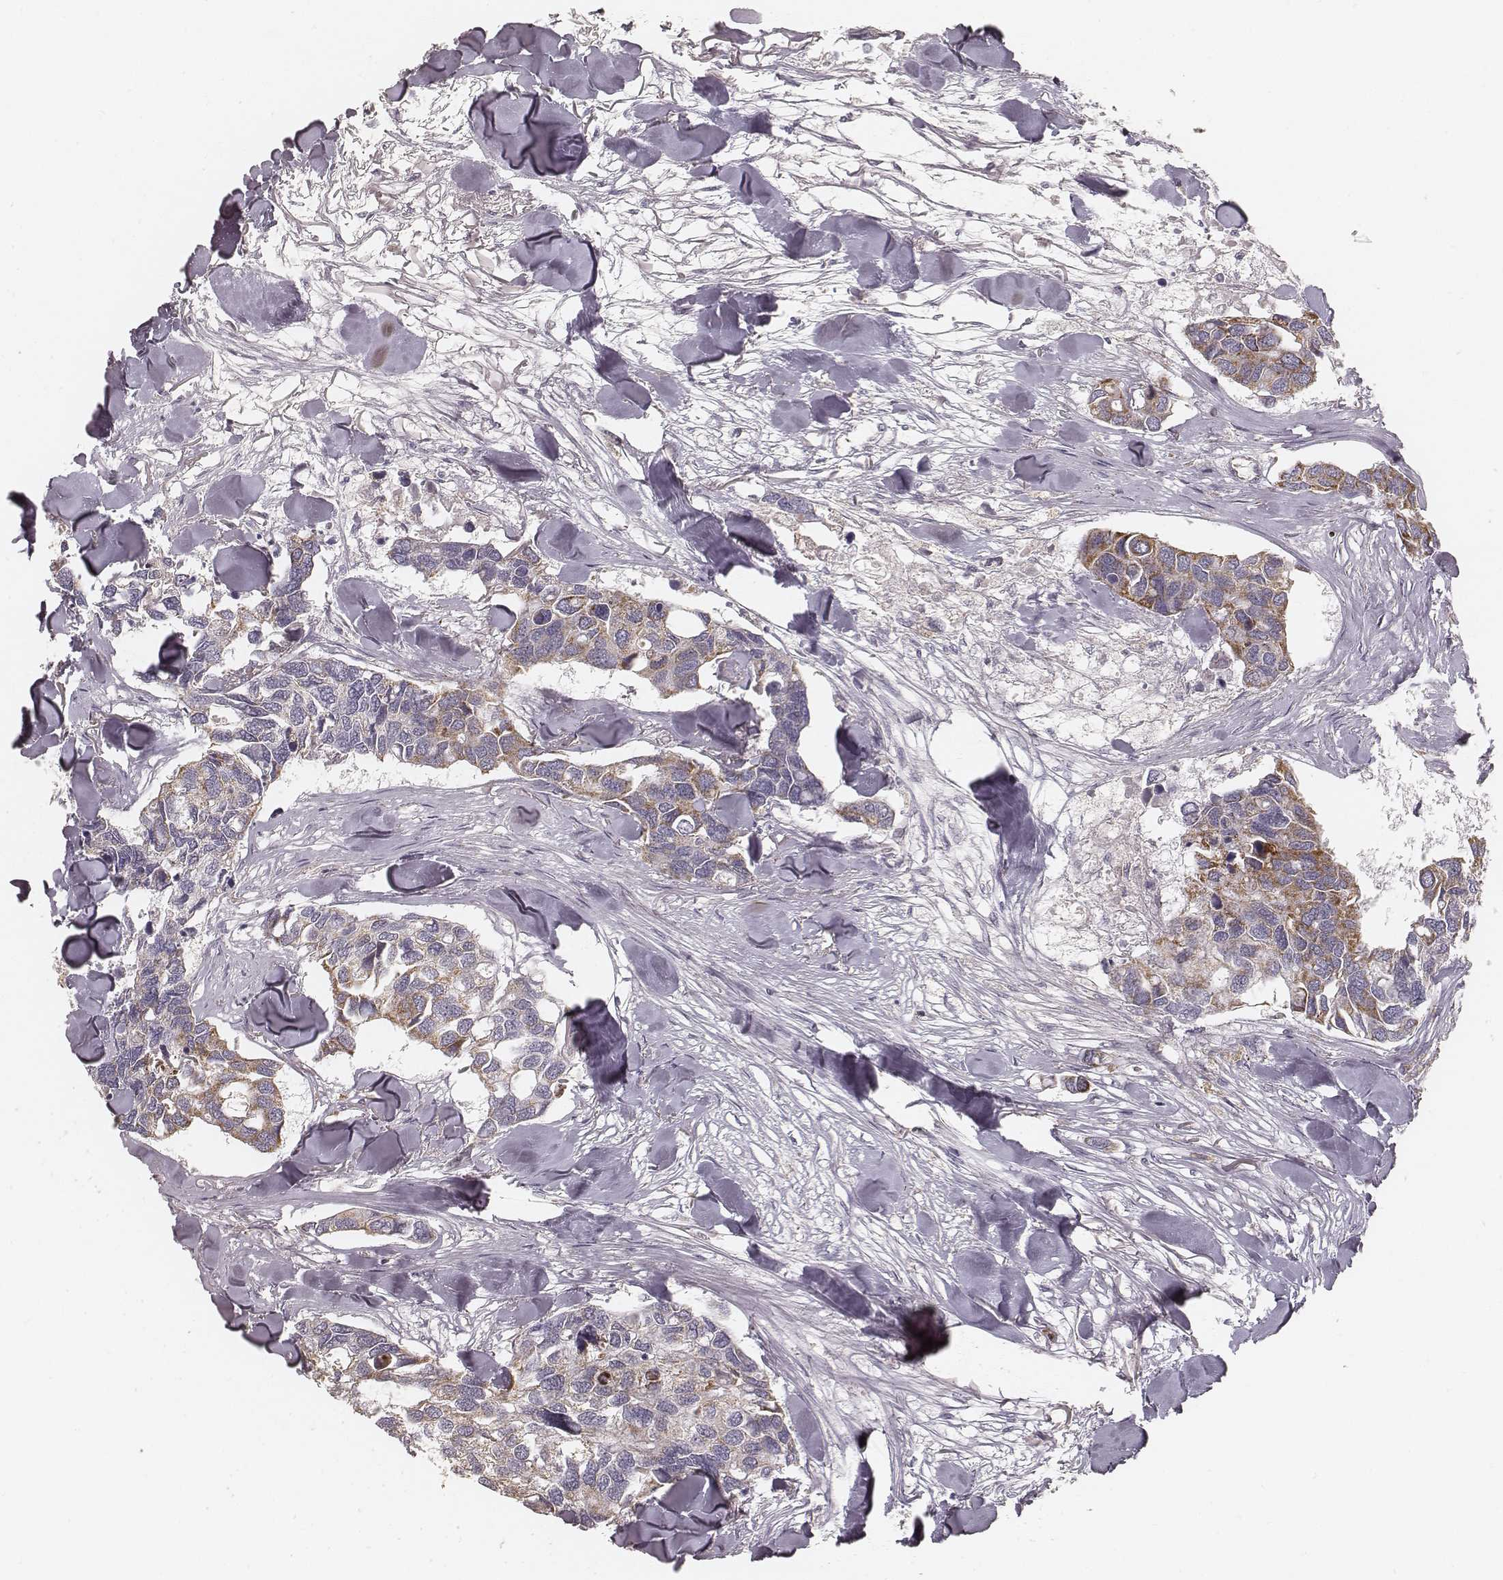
{"staining": {"intensity": "moderate", "quantity": "25%-75%", "location": "cytoplasmic/membranous"}, "tissue": "breast cancer", "cell_type": "Tumor cells", "image_type": "cancer", "snomed": [{"axis": "morphology", "description": "Duct carcinoma"}, {"axis": "topography", "description": "Breast"}], "caption": "Immunohistochemistry (DAB) staining of breast cancer (invasive ductal carcinoma) shows moderate cytoplasmic/membranous protein positivity in approximately 25%-75% of tumor cells. The staining was performed using DAB, with brown indicating positive protein expression. Nuclei are stained blue with hematoxylin.", "gene": "CS", "patient": {"sex": "female", "age": 83}}